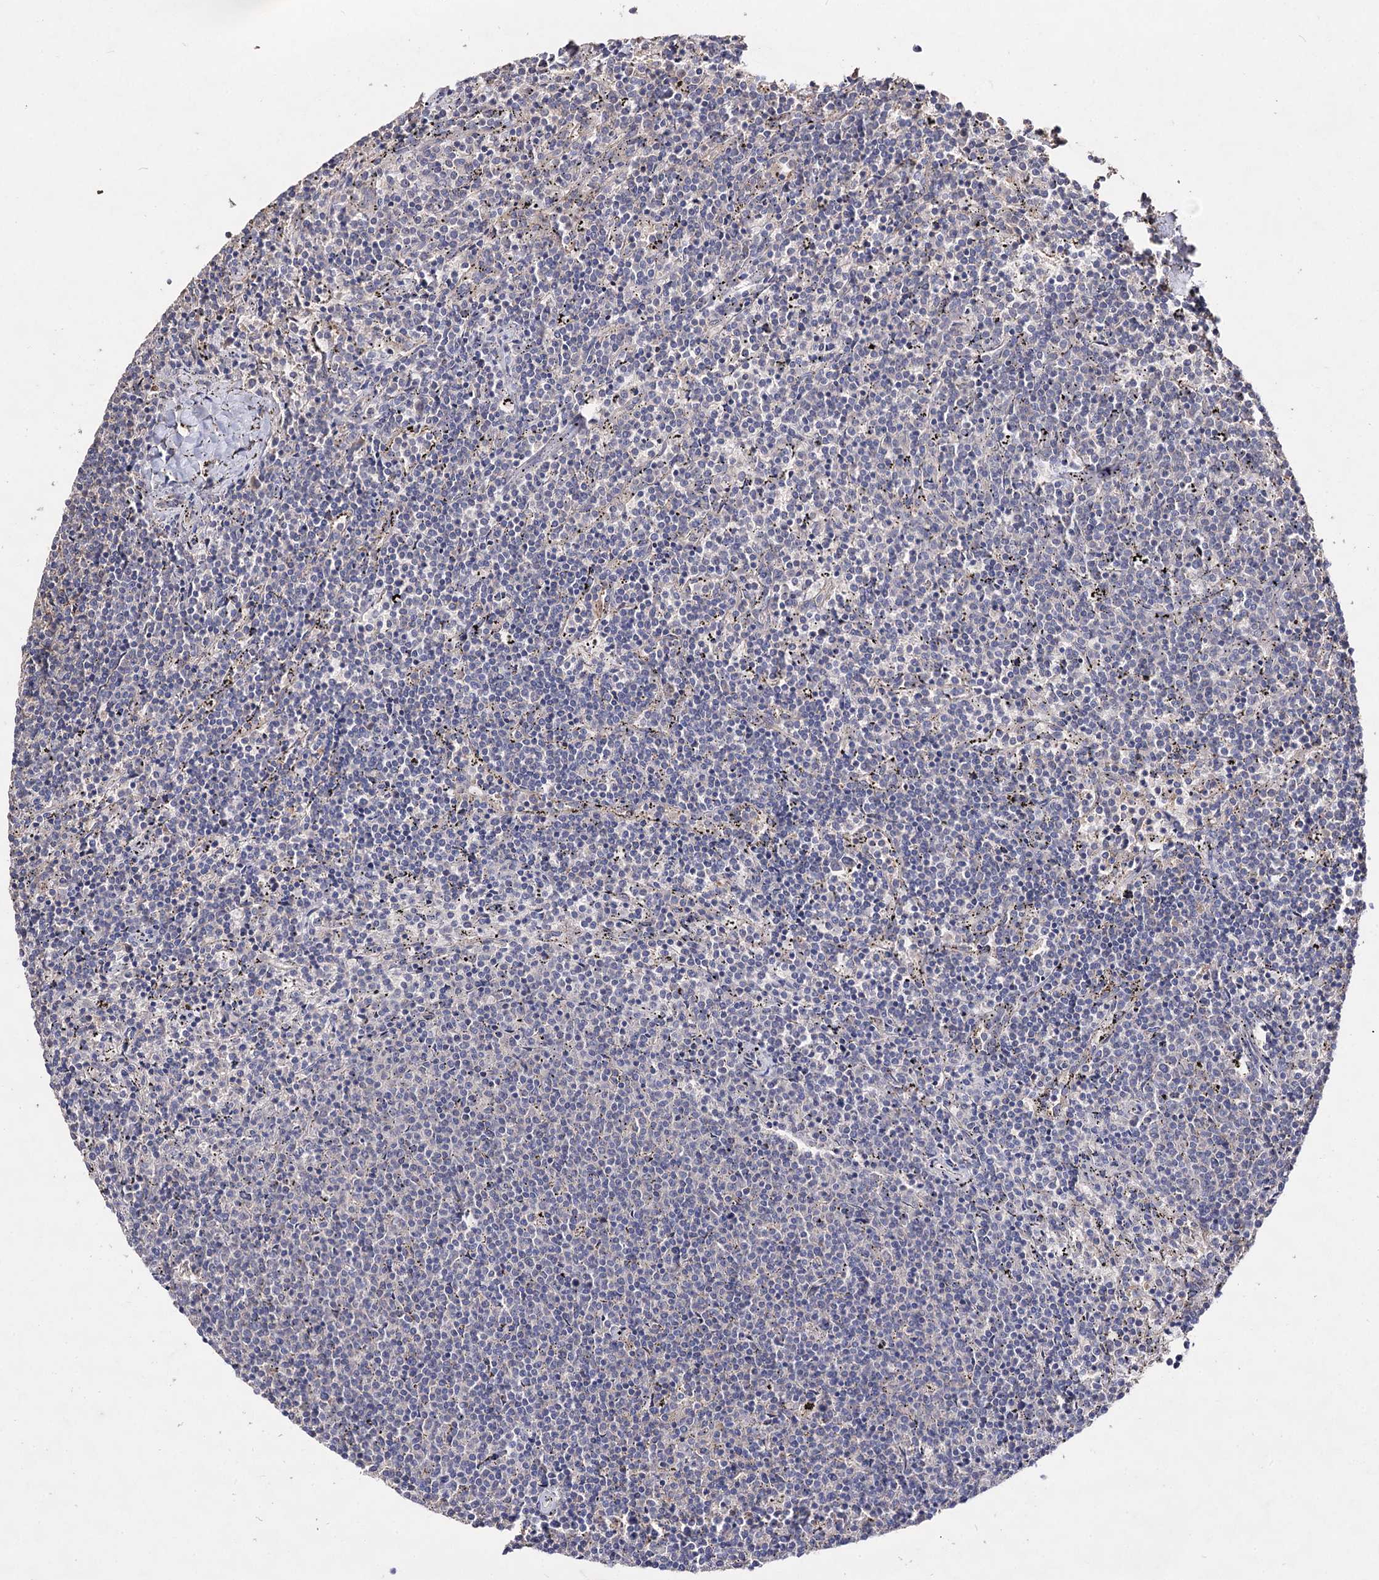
{"staining": {"intensity": "negative", "quantity": "none", "location": "none"}, "tissue": "lymphoma", "cell_type": "Tumor cells", "image_type": "cancer", "snomed": [{"axis": "morphology", "description": "Malignant lymphoma, non-Hodgkin's type, Low grade"}, {"axis": "topography", "description": "Spleen"}], "caption": "Tumor cells are negative for brown protein staining in malignant lymphoma, non-Hodgkin's type (low-grade).", "gene": "ARFIP2", "patient": {"sex": "female", "age": 50}}